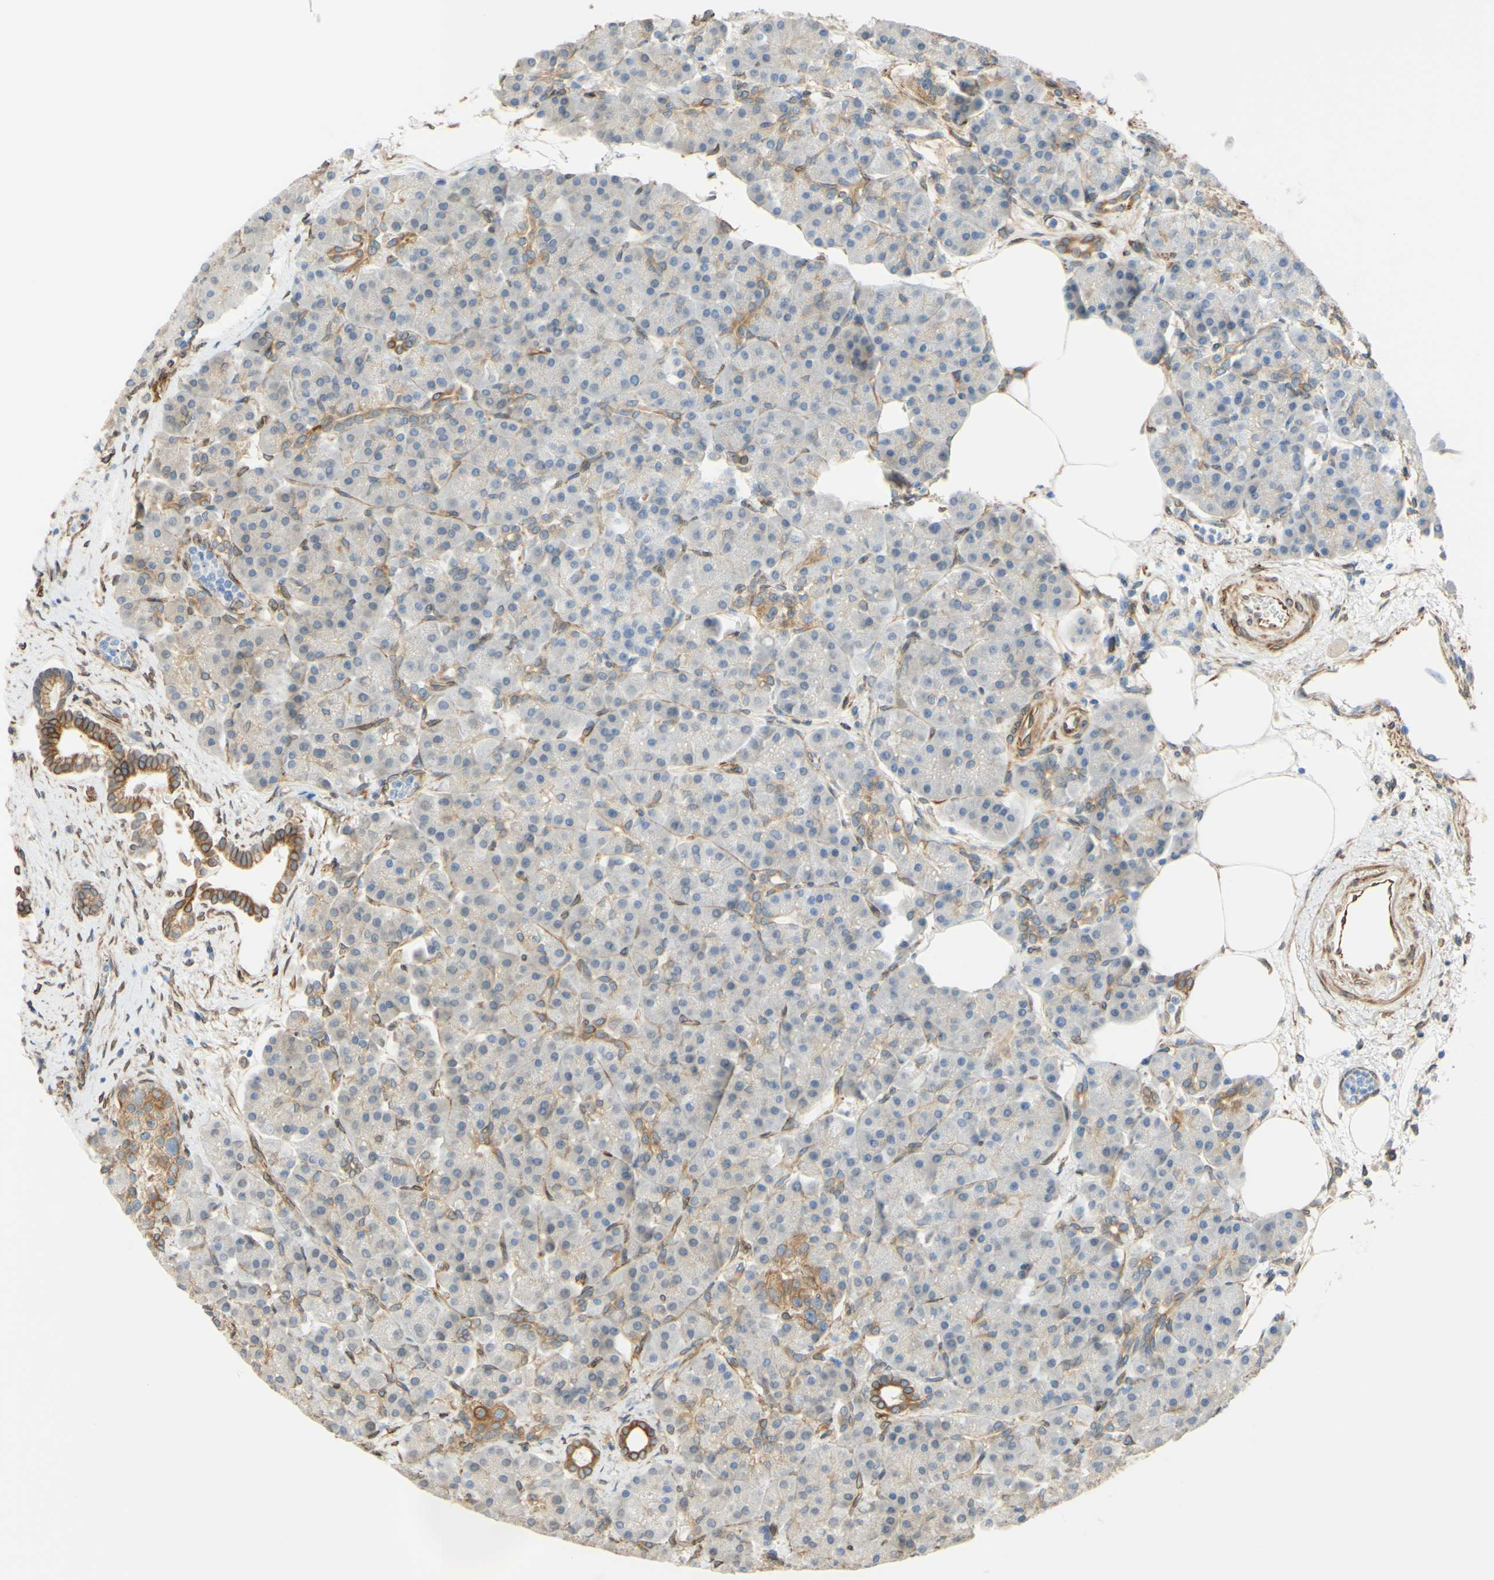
{"staining": {"intensity": "weak", "quantity": "25%-75%", "location": "cytoplasmic/membranous"}, "tissue": "pancreas", "cell_type": "Exocrine glandular cells", "image_type": "normal", "snomed": [{"axis": "morphology", "description": "Normal tissue, NOS"}, {"axis": "topography", "description": "Pancreas"}], "caption": "High-magnification brightfield microscopy of benign pancreas stained with DAB (3,3'-diaminobenzidine) (brown) and counterstained with hematoxylin (blue). exocrine glandular cells exhibit weak cytoplasmic/membranous staining is seen in about25%-75% of cells.", "gene": "ENDOD1", "patient": {"sex": "female", "age": 70}}